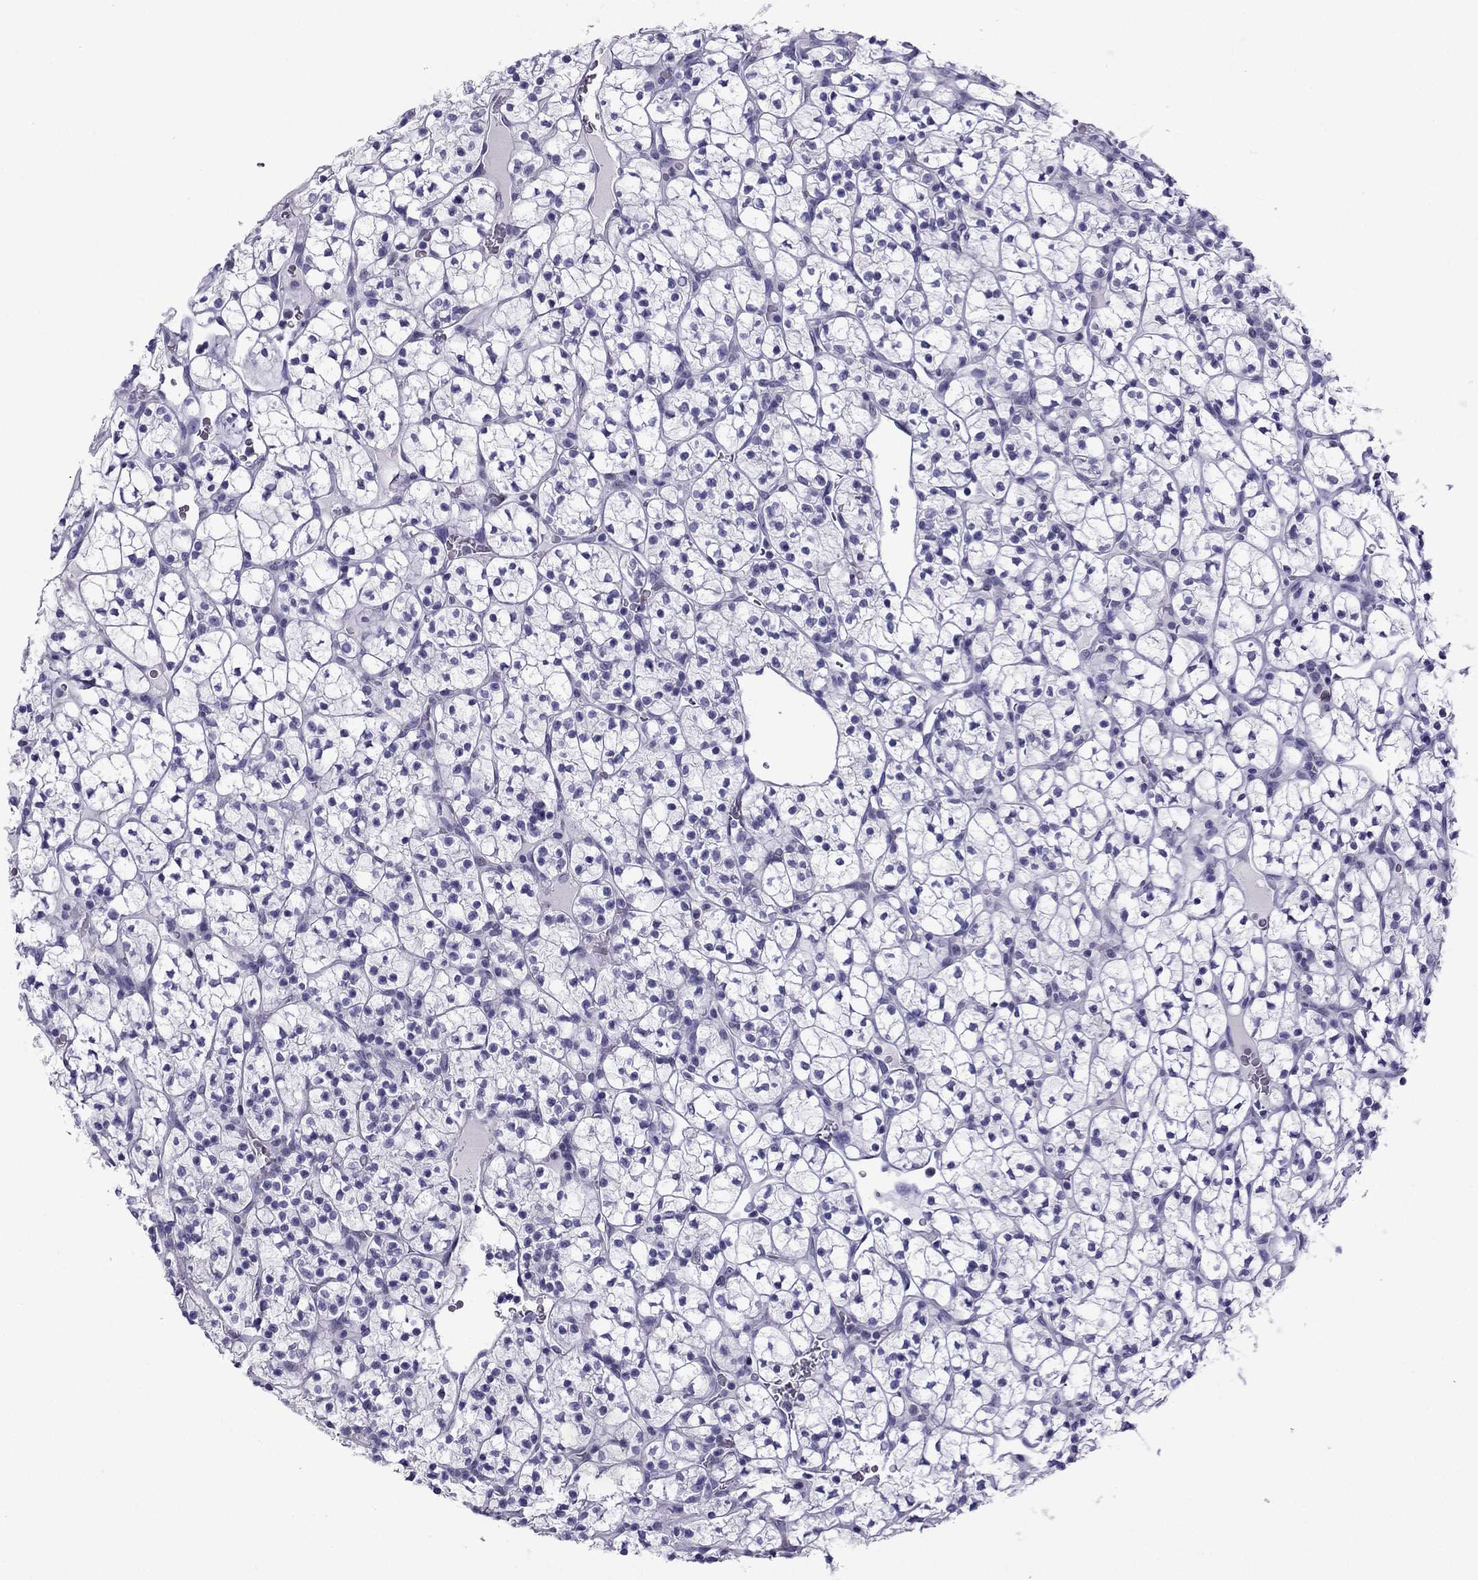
{"staining": {"intensity": "negative", "quantity": "none", "location": "none"}, "tissue": "renal cancer", "cell_type": "Tumor cells", "image_type": "cancer", "snomed": [{"axis": "morphology", "description": "Adenocarcinoma, NOS"}, {"axis": "topography", "description": "Kidney"}], "caption": "Renal cancer (adenocarcinoma) was stained to show a protein in brown. There is no significant staining in tumor cells. (DAB (3,3'-diaminobenzidine) immunohistochemistry (IHC) with hematoxylin counter stain).", "gene": "MYLK3", "patient": {"sex": "female", "age": 89}}